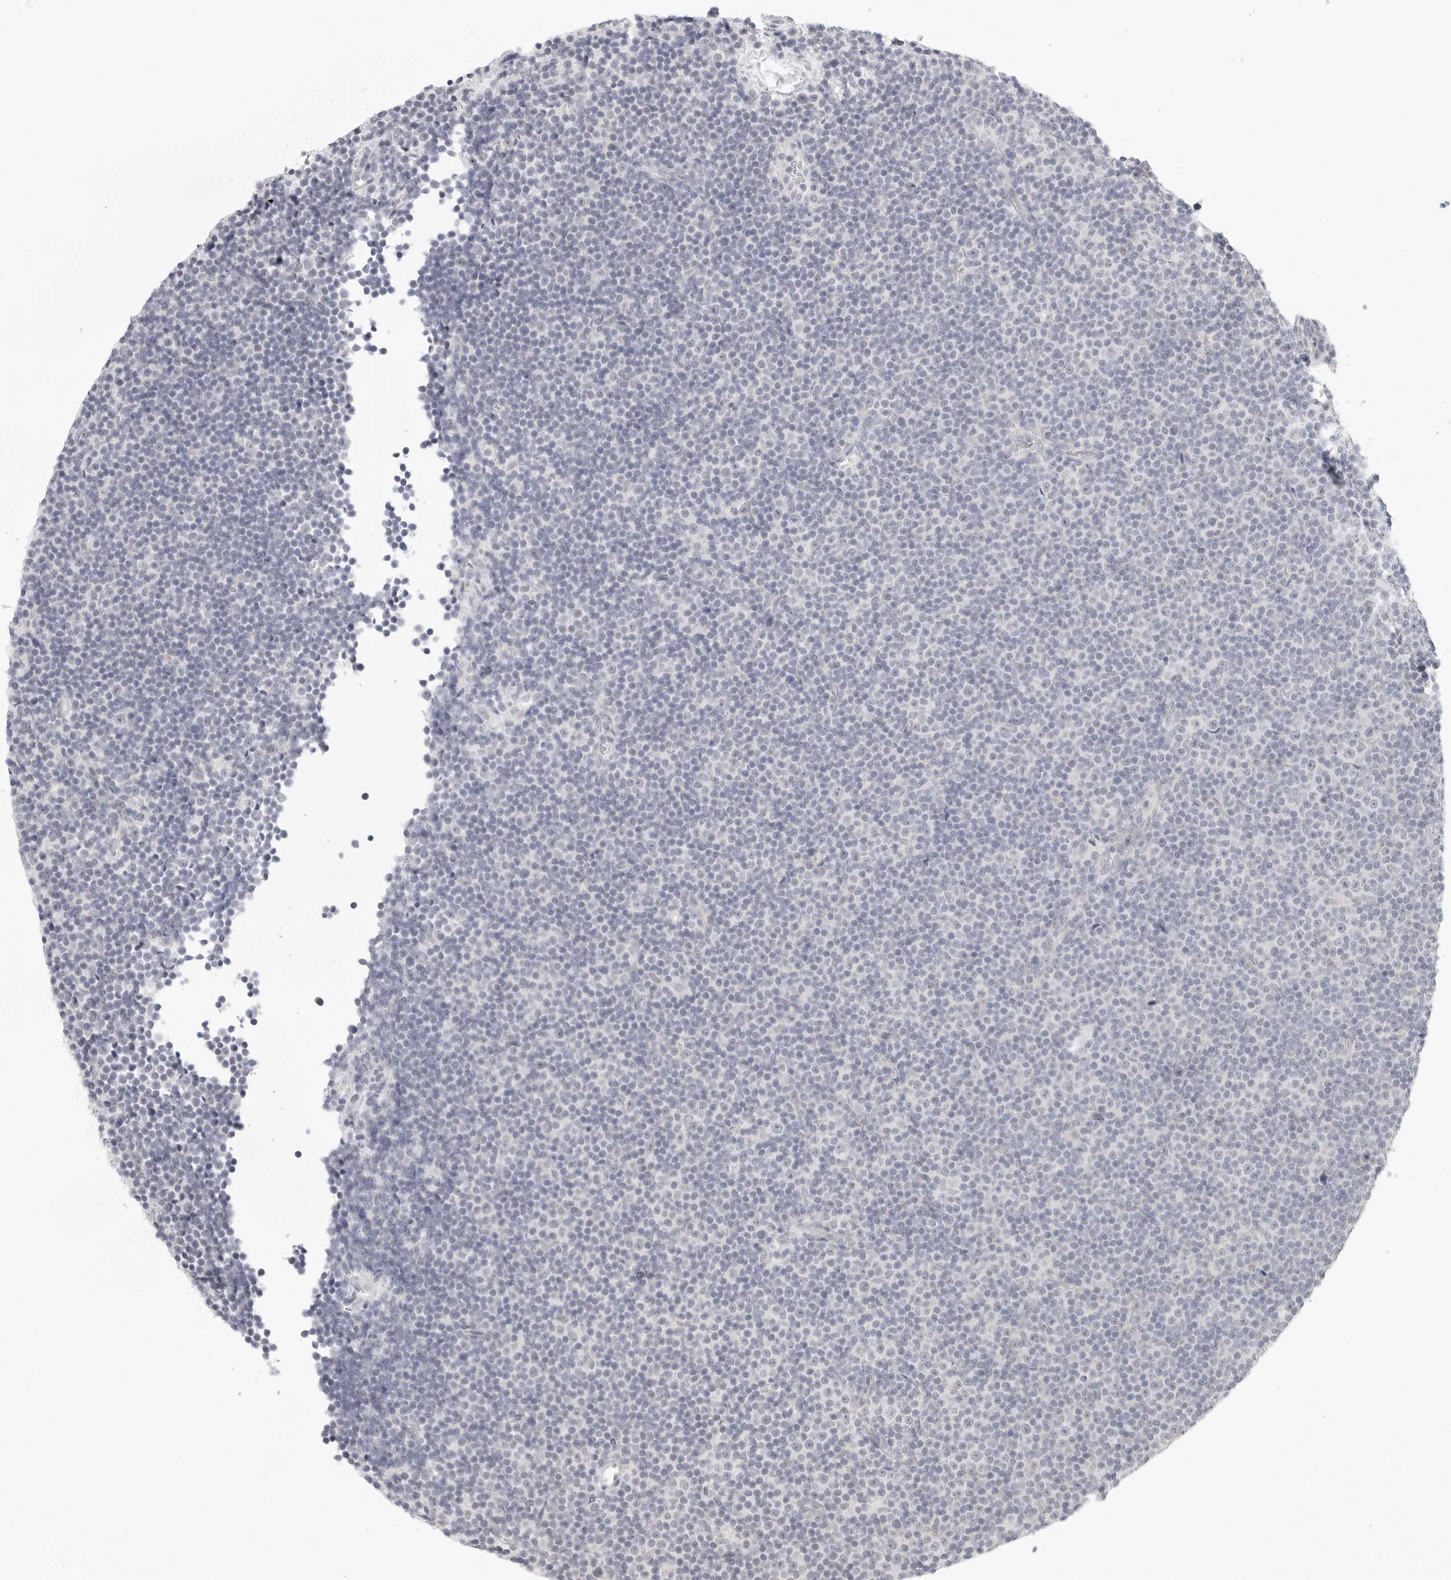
{"staining": {"intensity": "negative", "quantity": "none", "location": "none"}, "tissue": "lymphoma", "cell_type": "Tumor cells", "image_type": "cancer", "snomed": [{"axis": "morphology", "description": "Malignant lymphoma, non-Hodgkin's type, Low grade"}, {"axis": "topography", "description": "Lymph node"}], "caption": "IHC of low-grade malignant lymphoma, non-Hodgkin's type reveals no expression in tumor cells.", "gene": "KLK11", "patient": {"sex": "female", "age": 67}}